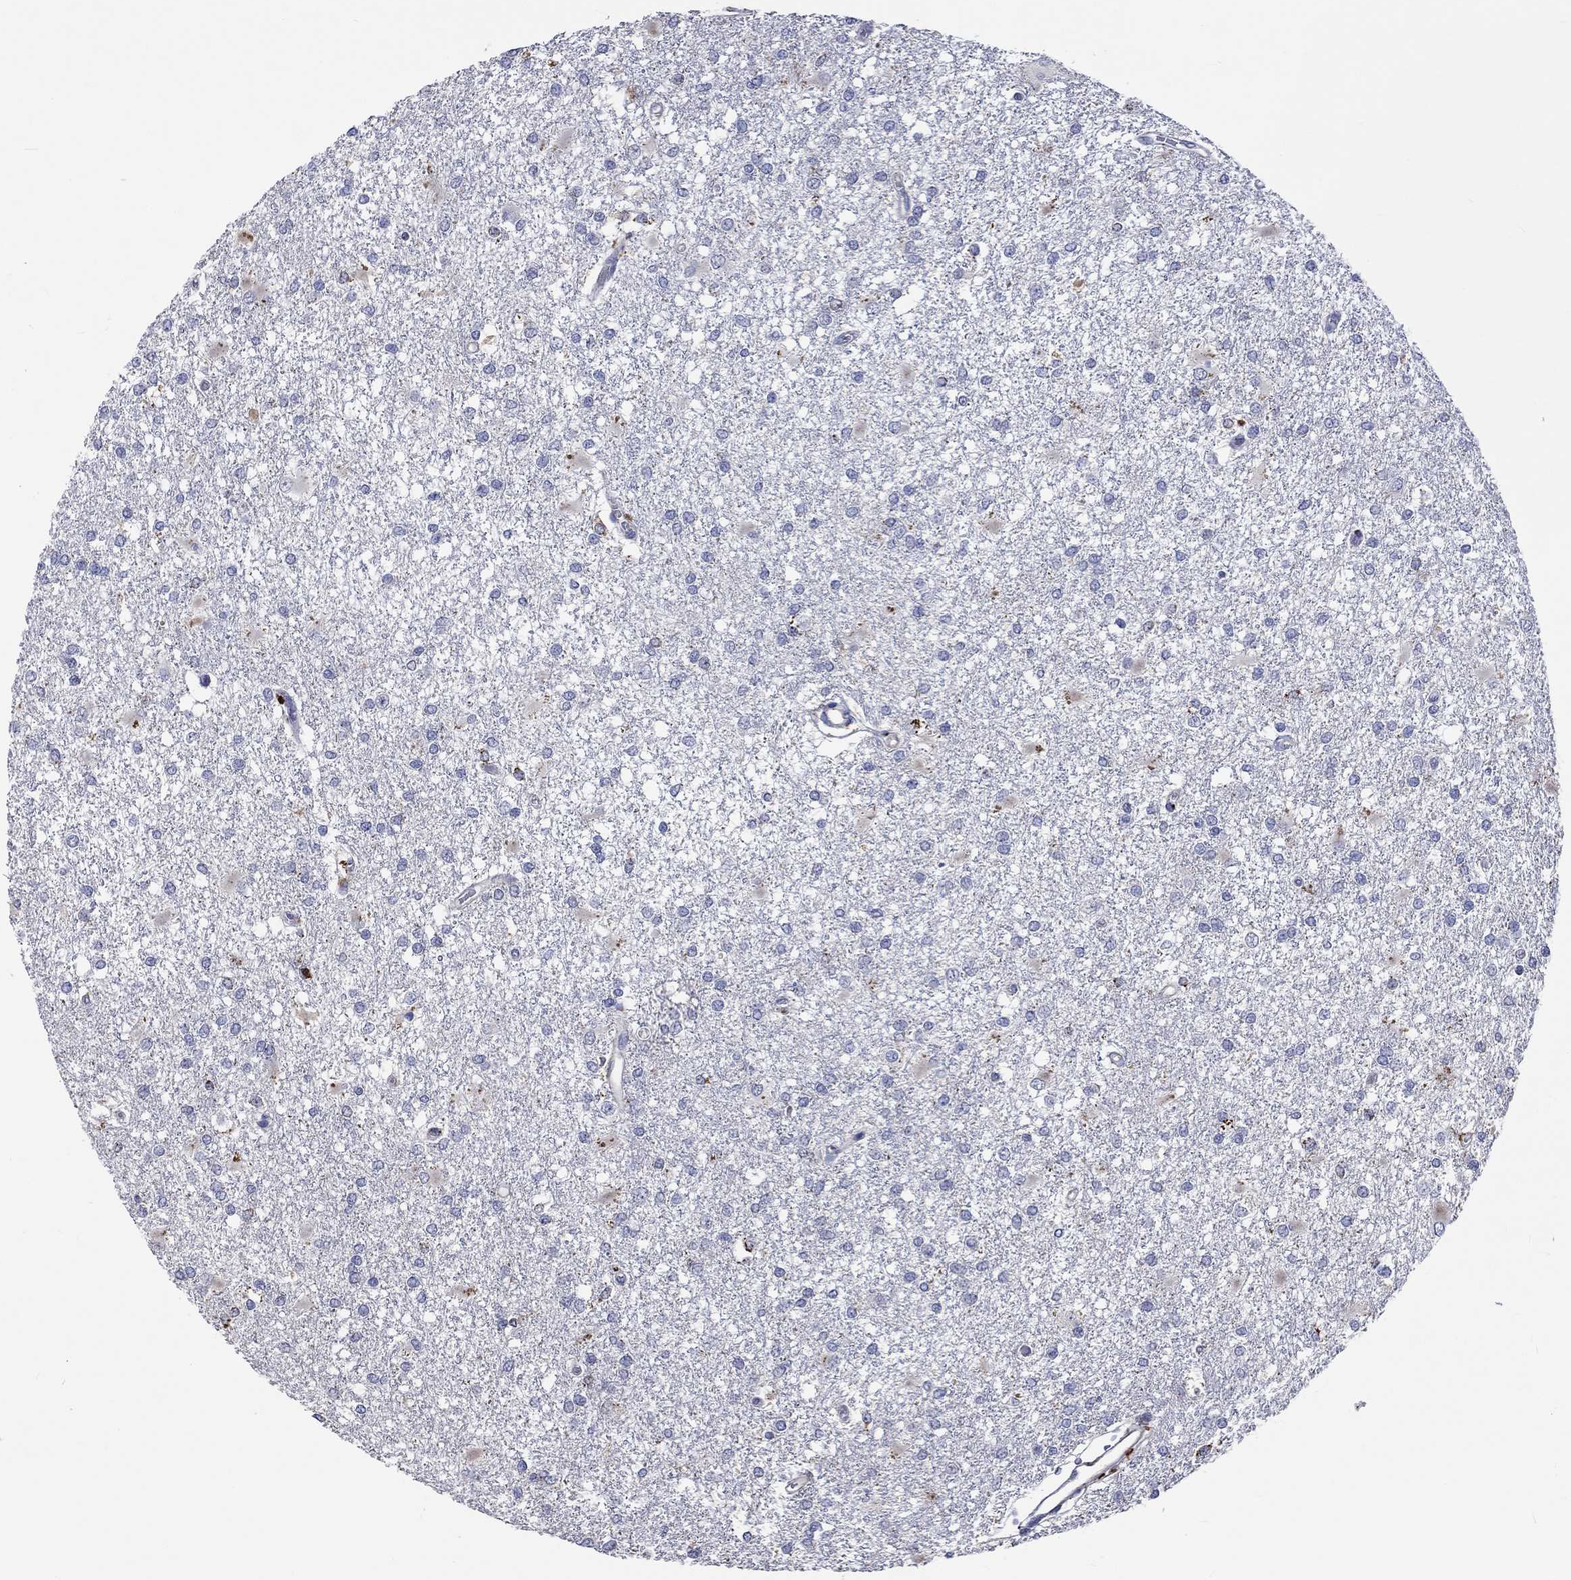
{"staining": {"intensity": "moderate", "quantity": "<25%", "location": "cytoplasmic/membranous"}, "tissue": "glioma", "cell_type": "Tumor cells", "image_type": "cancer", "snomed": [{"axis": "morphology", "description": "Glioma, malignant, High grade"}, {"axis": "topography", "description": "Cerebral cortex"}], "caption": "Immunohistochemistry (IHC) photomicrograph of neoplastic tissue: human glioma stained using immunohistochemistry shows low levels of moderate protein expression localized specifically in the cytoplasmic/membranous of tumor cells, appearing as a cytoplasmic/membranous brown color.", "gene": "CTSB", "patient": {"sex": "male", "age": 79}}